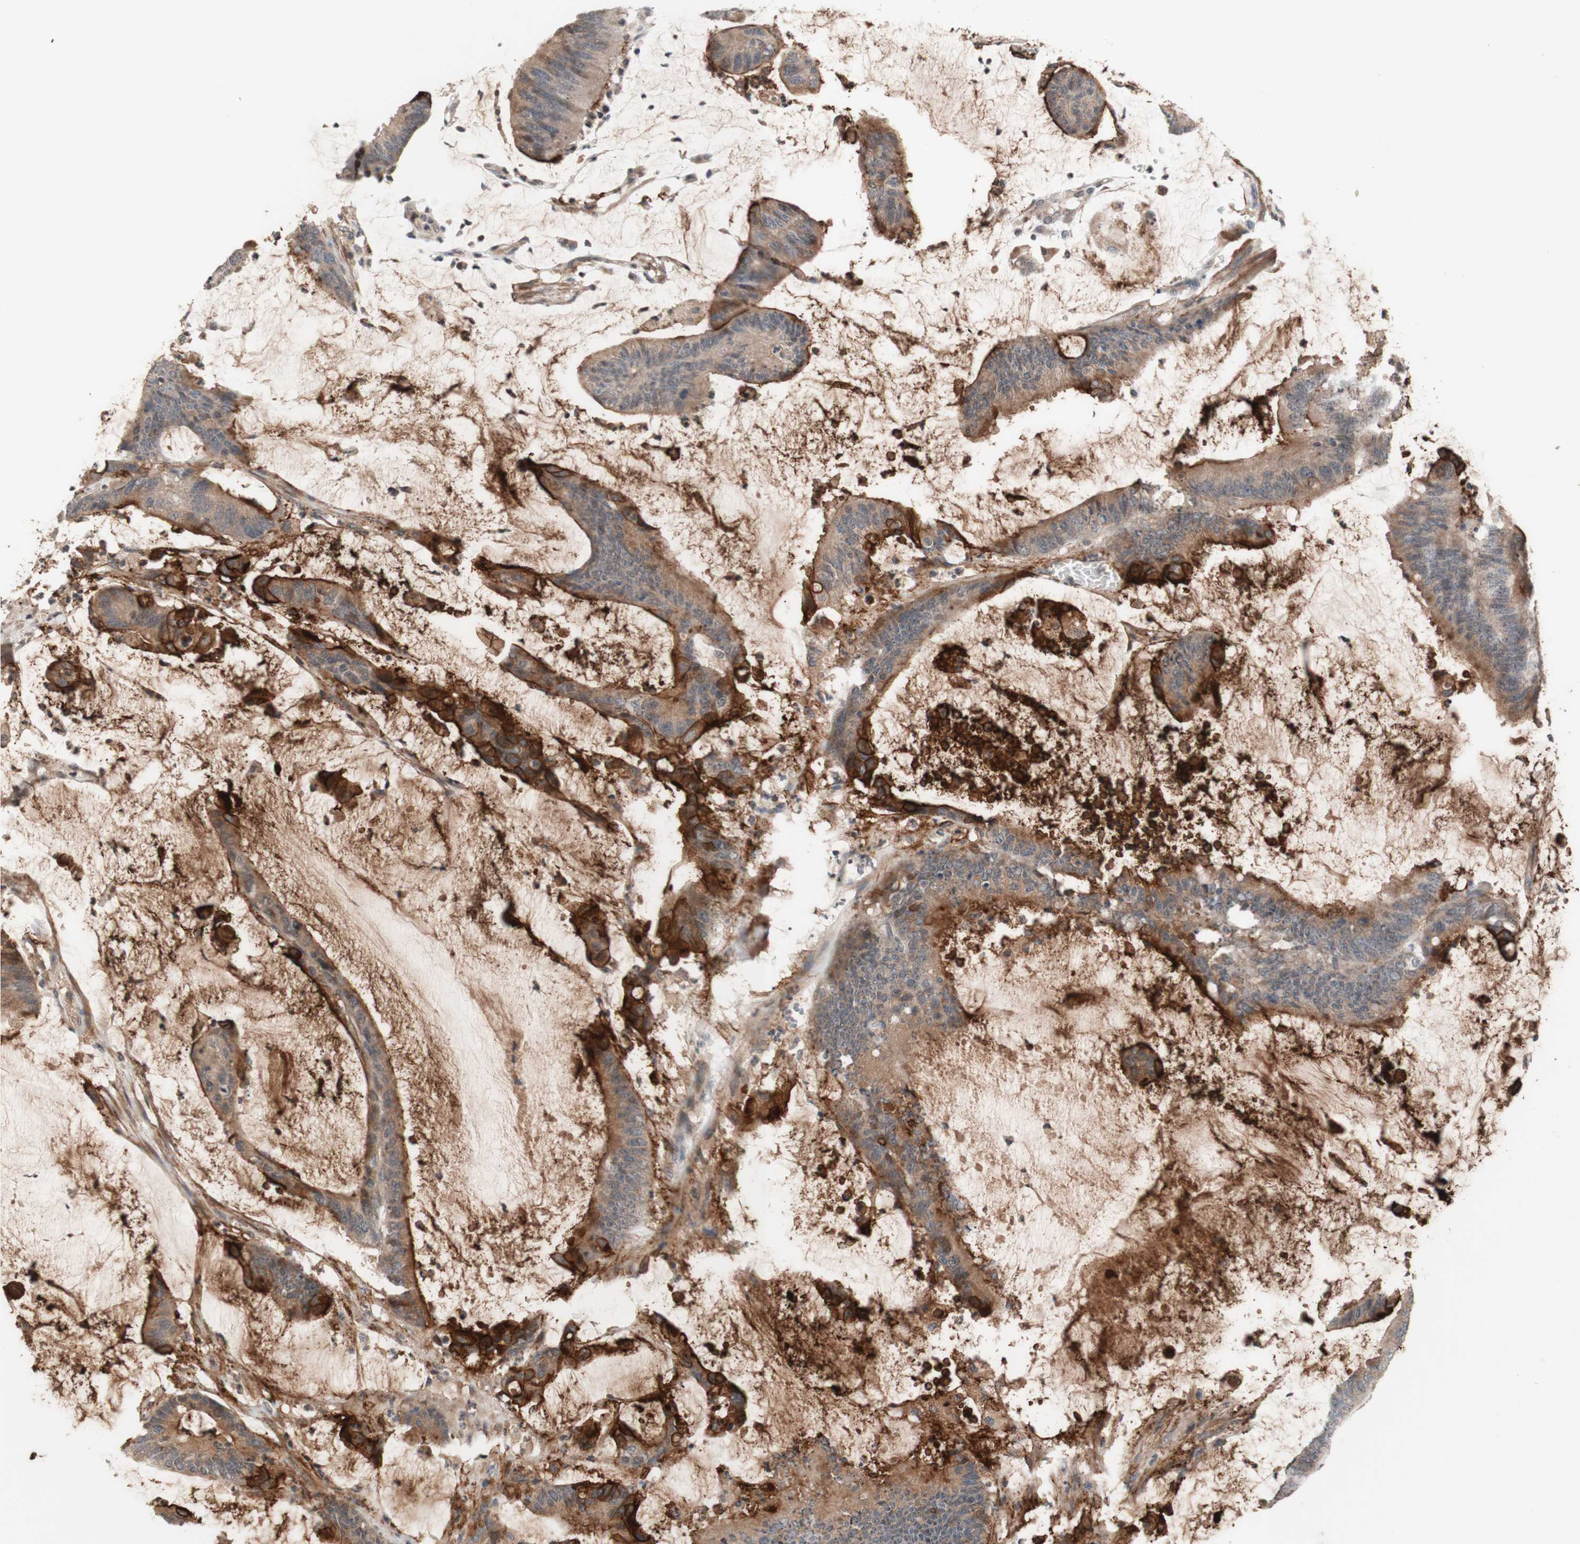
{"staining": {"intensity": "strong", "quantity": "25%-75%", "location": "cytoplasmic/membranous"}, "tissue": "colorectal cancer", "cell_type": "Tumor cells", "image_type": "cancer", "snomed": [{"axis": "morphology", "description": "Adenocarcinoma, NOS"}, {"axis": "topography", "description": "Rectum"}], "caption": "Protein expression analysis of adenocarcinoma (colorectal) reveals strong cytoplasmic/membranous staining in approximately 25%-75% of tumor cells. The staining was performed using DAB (3,3'-diaminobenzidine), with brown indicating positive protein expression. Nuclei are stained blue with hematoxylin.", "gene": "CD55", "patient": {"sex": "female", "age": 66}}